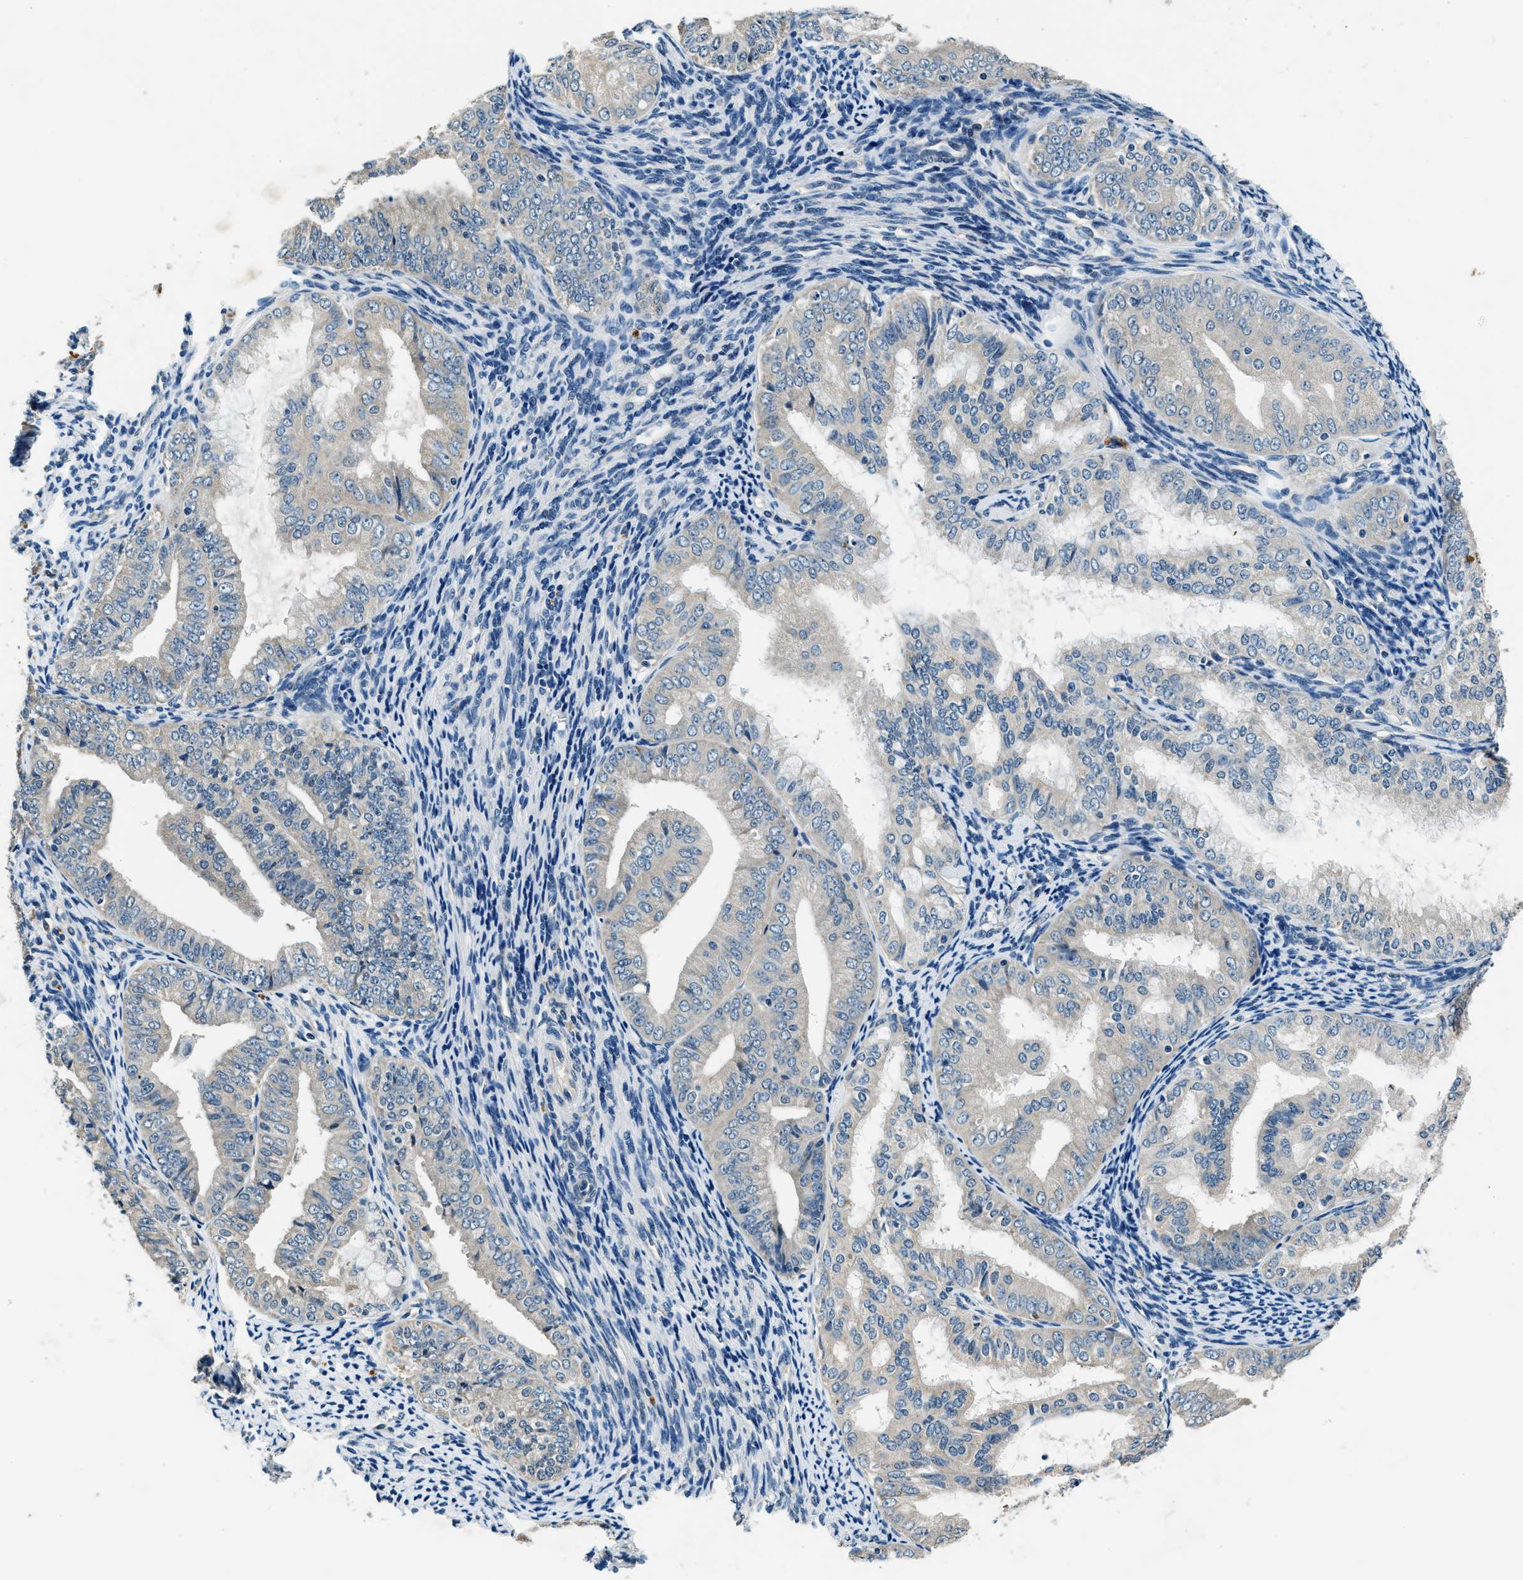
{"staining": {"intensity": "negative", "quantity": "none", "location": "none"}, "tissue": "endometrial cancer", "cell_type": "Tumor cells", "image_type": "cancer", "snomed": [{"axis": "morphology", "description": "Adenocarcinoma, NOS"}, {"axis": "topography", "description": "Endometrium"}], "caption": "This is a image of immunohistochemistry (IHC) staining of adenocarcinoma (endometrial), which shows no staining in tumor cells. (Stains: DAB immunohistochemistry with hematoxylin counter stain, Microscopy: brightfield microscopy at high magnification).", "gene": "NME8", "patient": {"sex": "female", "age": 63}}